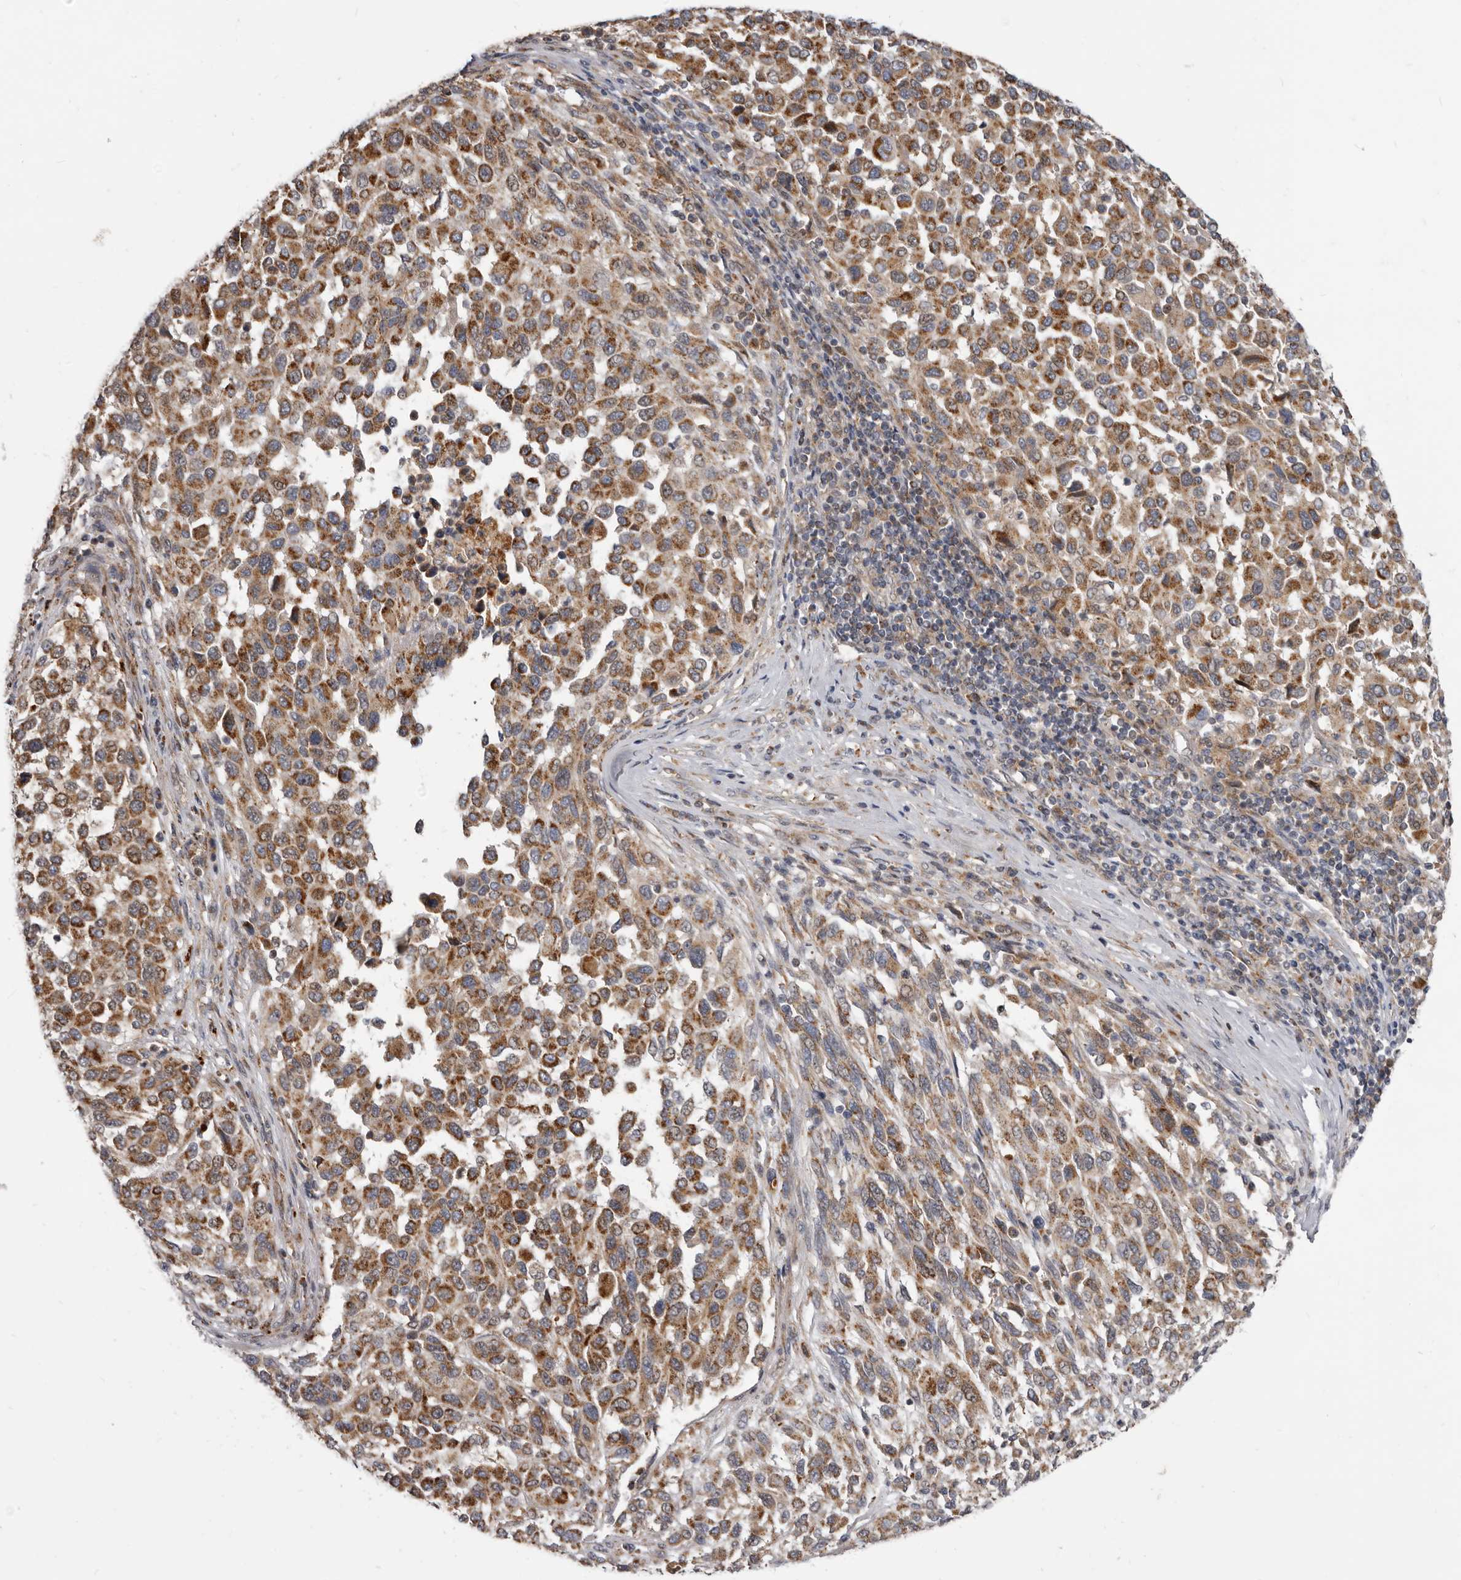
{"staining": {"intensity": "moderate", "quantity": ">75%", "location": "cytoplasmic/membranous"}, "tissue": "melanoma", "cell_type": "Tumor cells", "image_type": "cancer", "snomed": [{"axis": "morphology", "description": "Malignant melanoma, Metastatic site"}, {"axis": "topography", "description": "Lymph node"}], "caption": "DAB (3,3'-diaminobenzidine) immunohistochemical staining of human melanoma demonstrates moderate cytoplasmic/membranous protein expression in about >75% of tumor cells. (IHC, brightfield microscopy, high magnification).", "gene": "SMC4", "patient": {"sex": "male", "age": 61}}